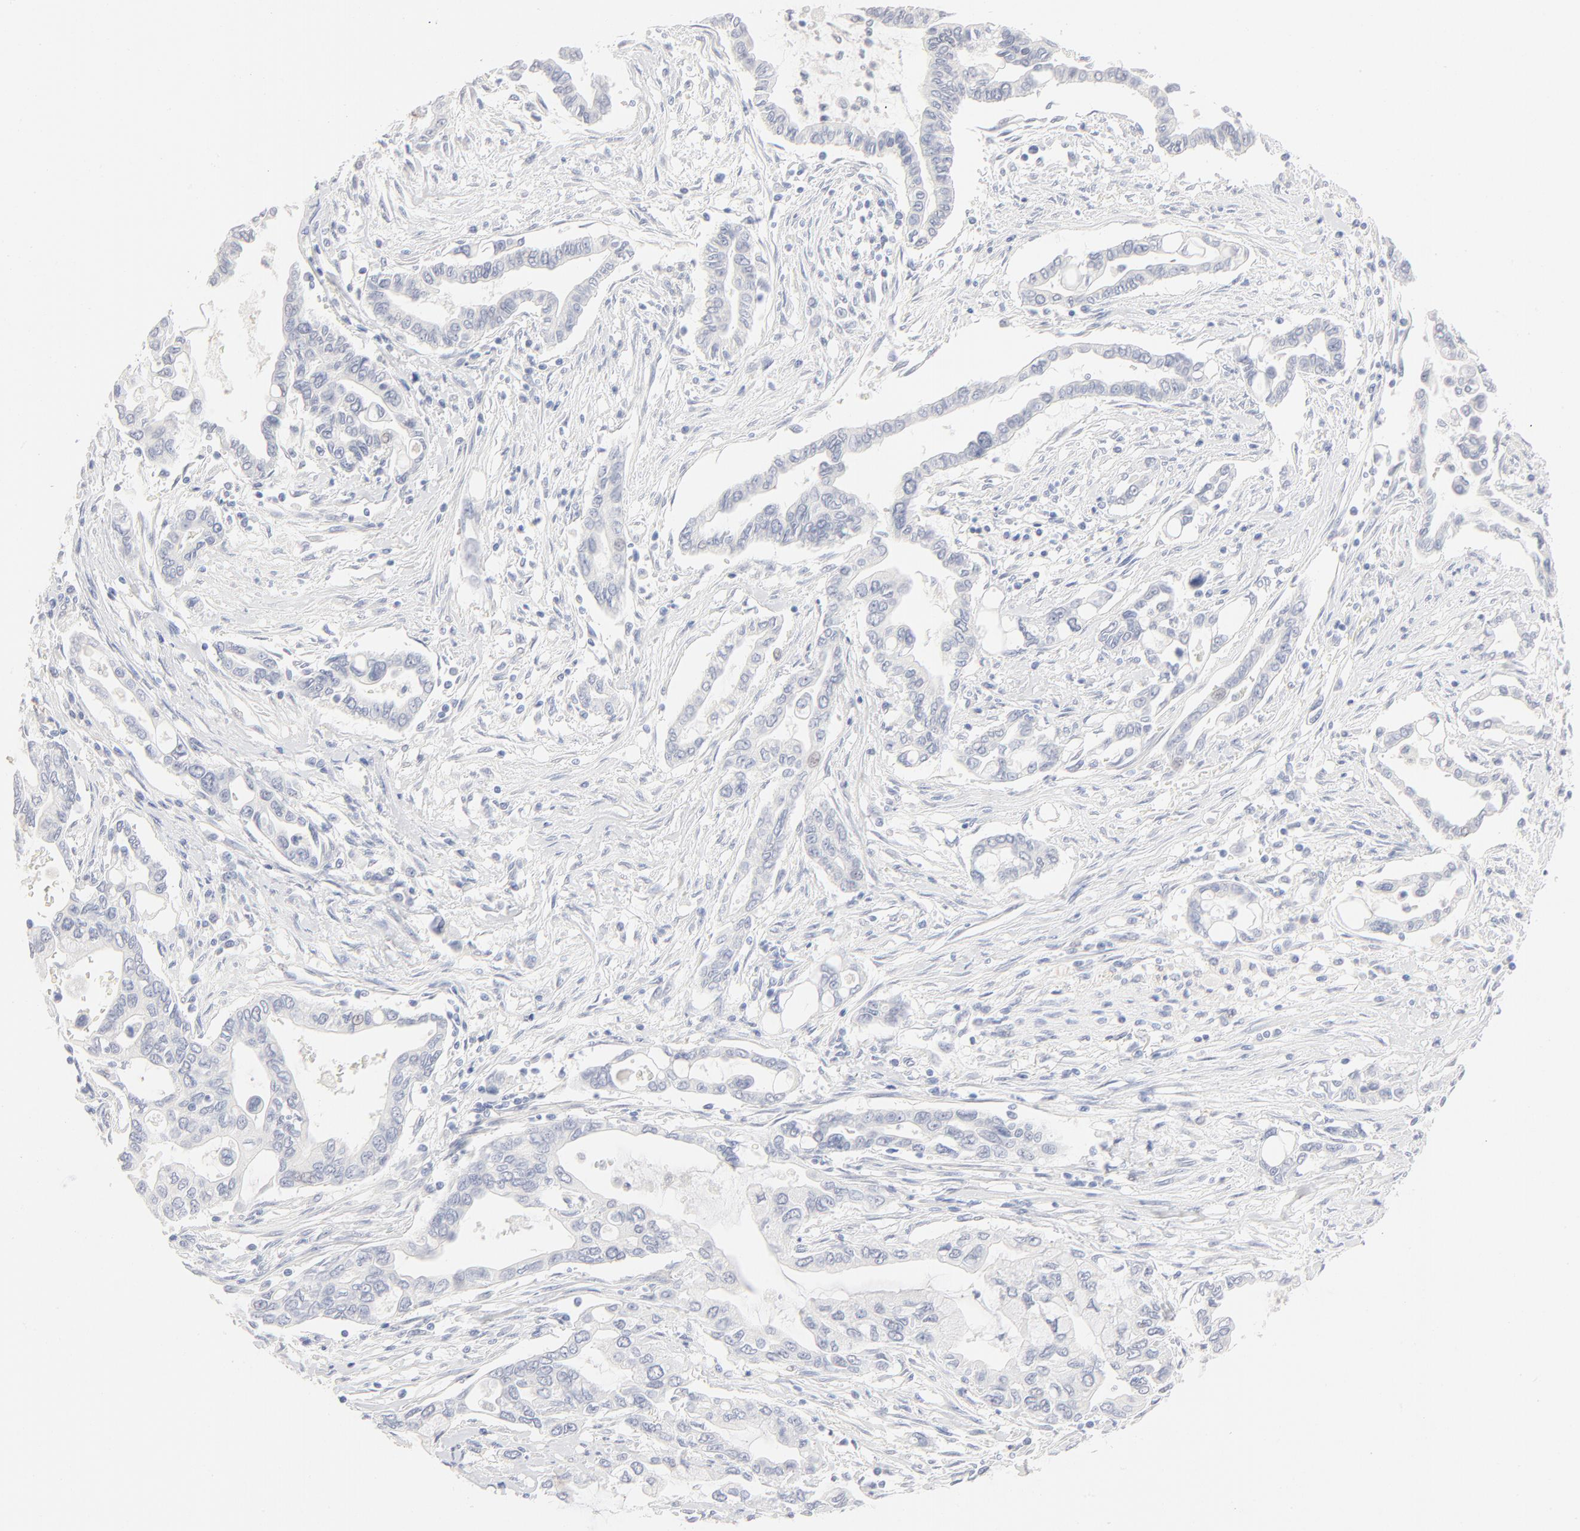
{"staining": {"intensity": "weak", "quantity": "<25%", "location": "nuclear"}, "tissue": "pancreatic cancer", "cell_type": "Tumor cells", "image_type": "cancer", "snomed": [{"axis": "morphology", "description": "Adenocarcinoma, NOS"}, {"axis": "topography", "description": "Pancreas"}], "caption": "Tumor cells show no significant staining in pancreatic adenocarcinoma.", "gene": "ONECUT1", "patient": {"sex": "female", "age": 57}}